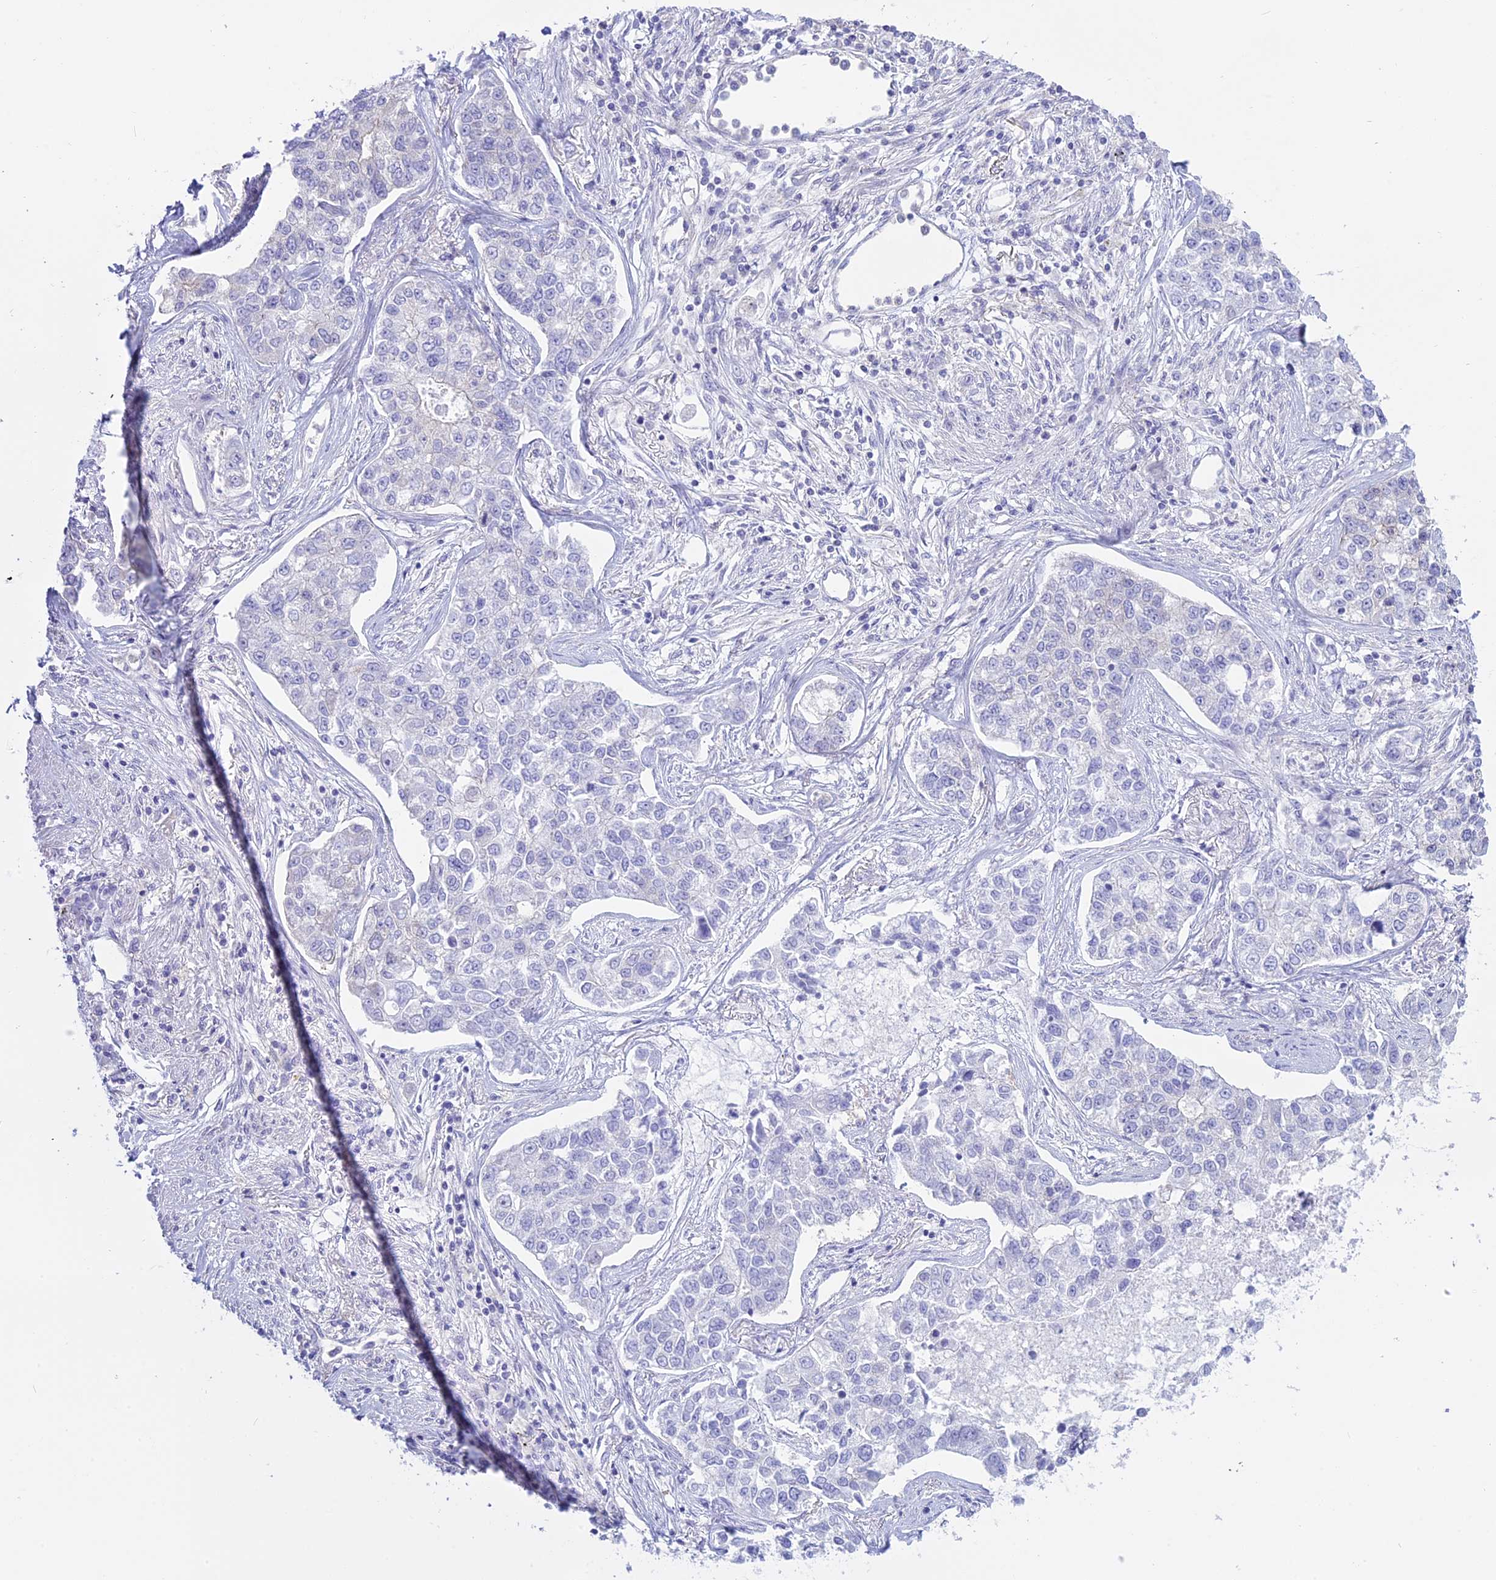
{"staining": {"intensity": "negative", "quantity": "none", "location": "none"}, "tissue": "lung cancer", "cell_type": "Tumor cells", "image_type": "cancer", "snomed": [{"axis": "morphology", "description": "Adenocarcinoma, NOS"}, {"axis": "topography", "description": "Lung"}], "caption": "Immunohistochemistry of lung adenocarcinoma reveals no staining in tumor cells.", "gene": "AHCYL1", "patient": {"sex": "male", "age": 49}}